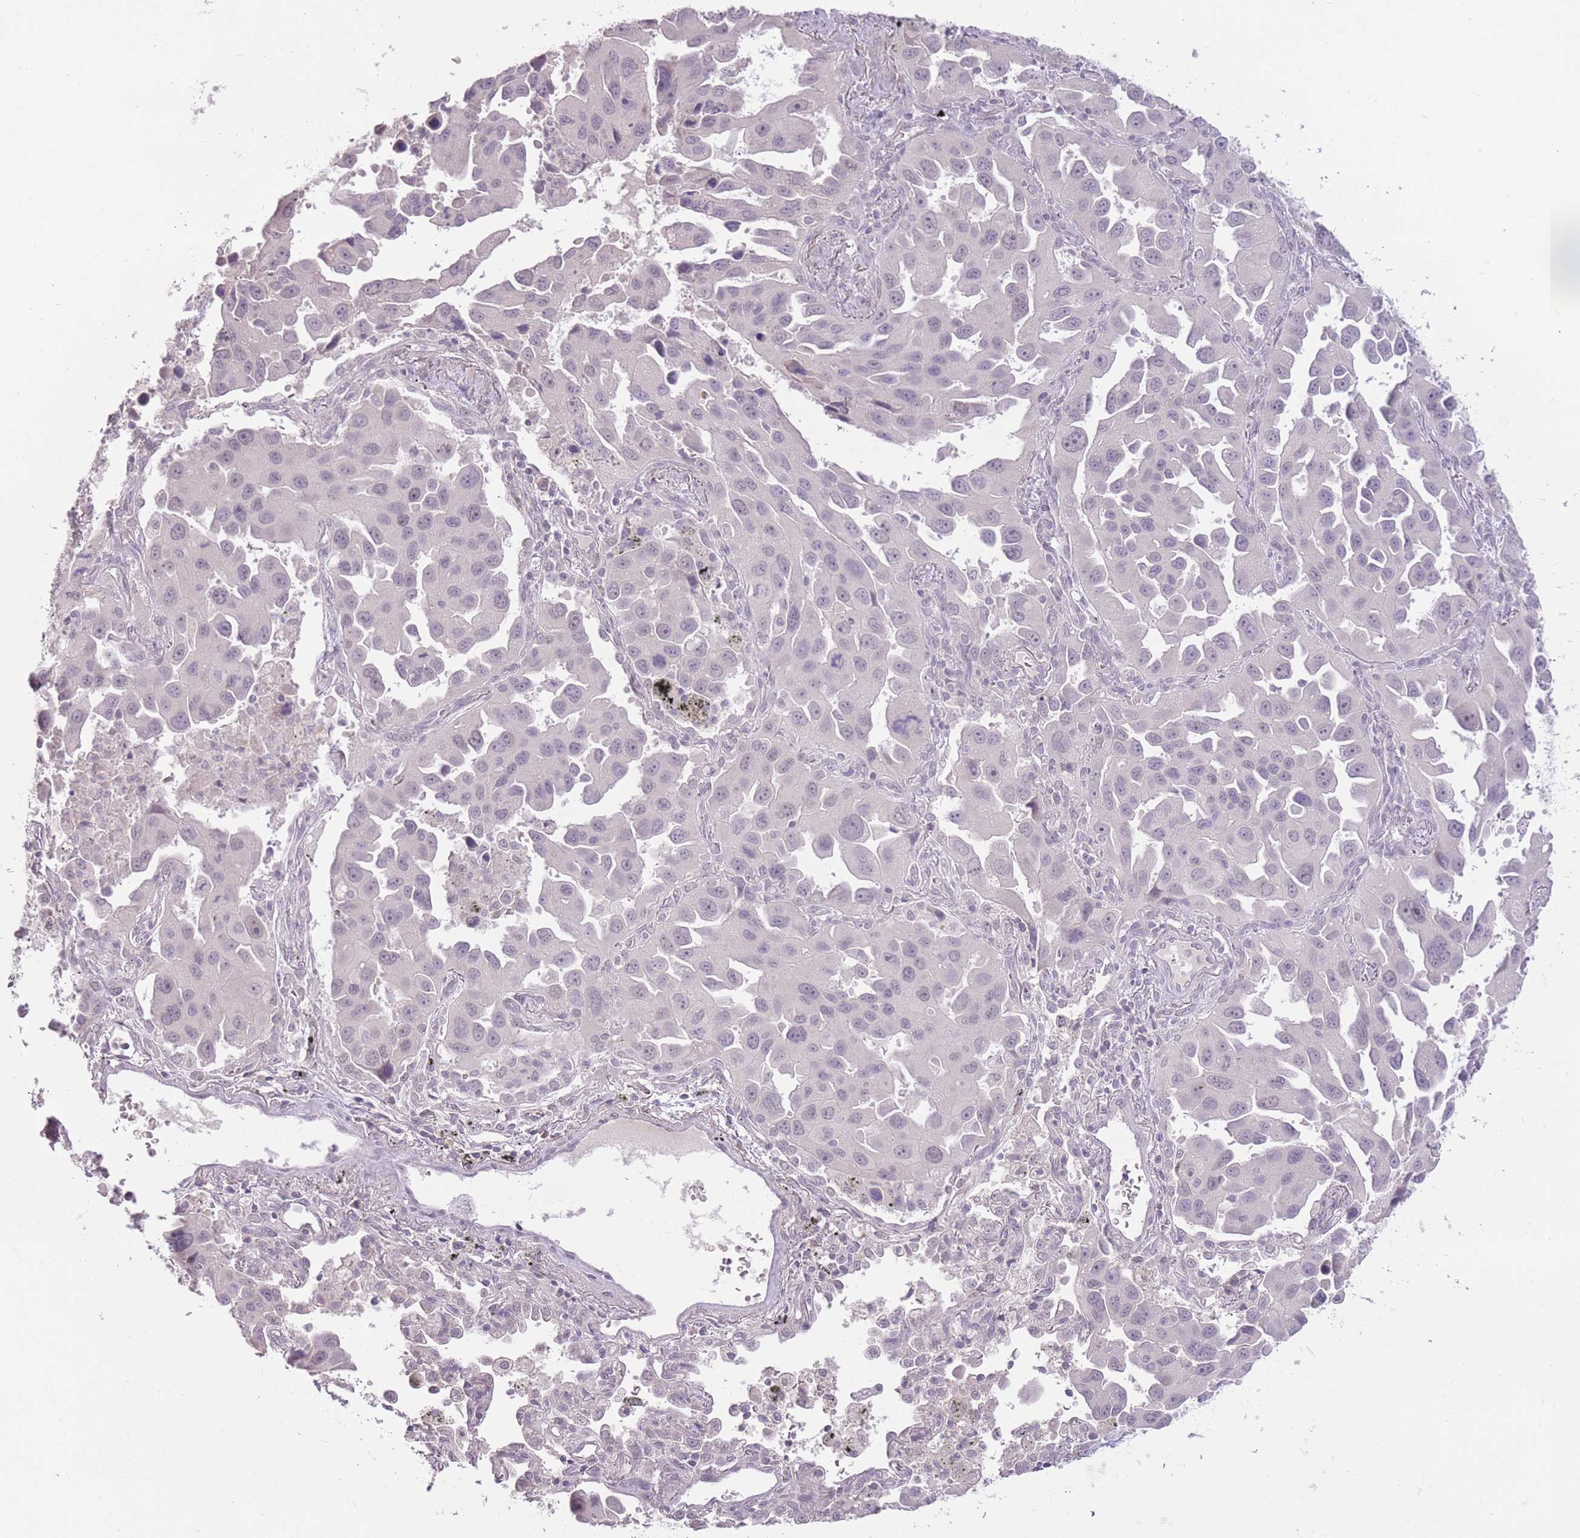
{"staining": {"intensity": "negative", "quantity": "none", "location": "none"}, "tissue": "lung cancer", "cell_type": "Tumor cells", "image_type": "cancer", "snomed": [{"axis": "morphology", "description": "Adenocarcinoma, NOS"}, {"axis": "topography", "description": "Lung"}], "caption": "Immunohistochemistry of human lung cancer (adenocarcinoma) reveals no expression in tumor cells.", "gene": "ZBTB24", "patient": {"sex": "male", "age": 66}}